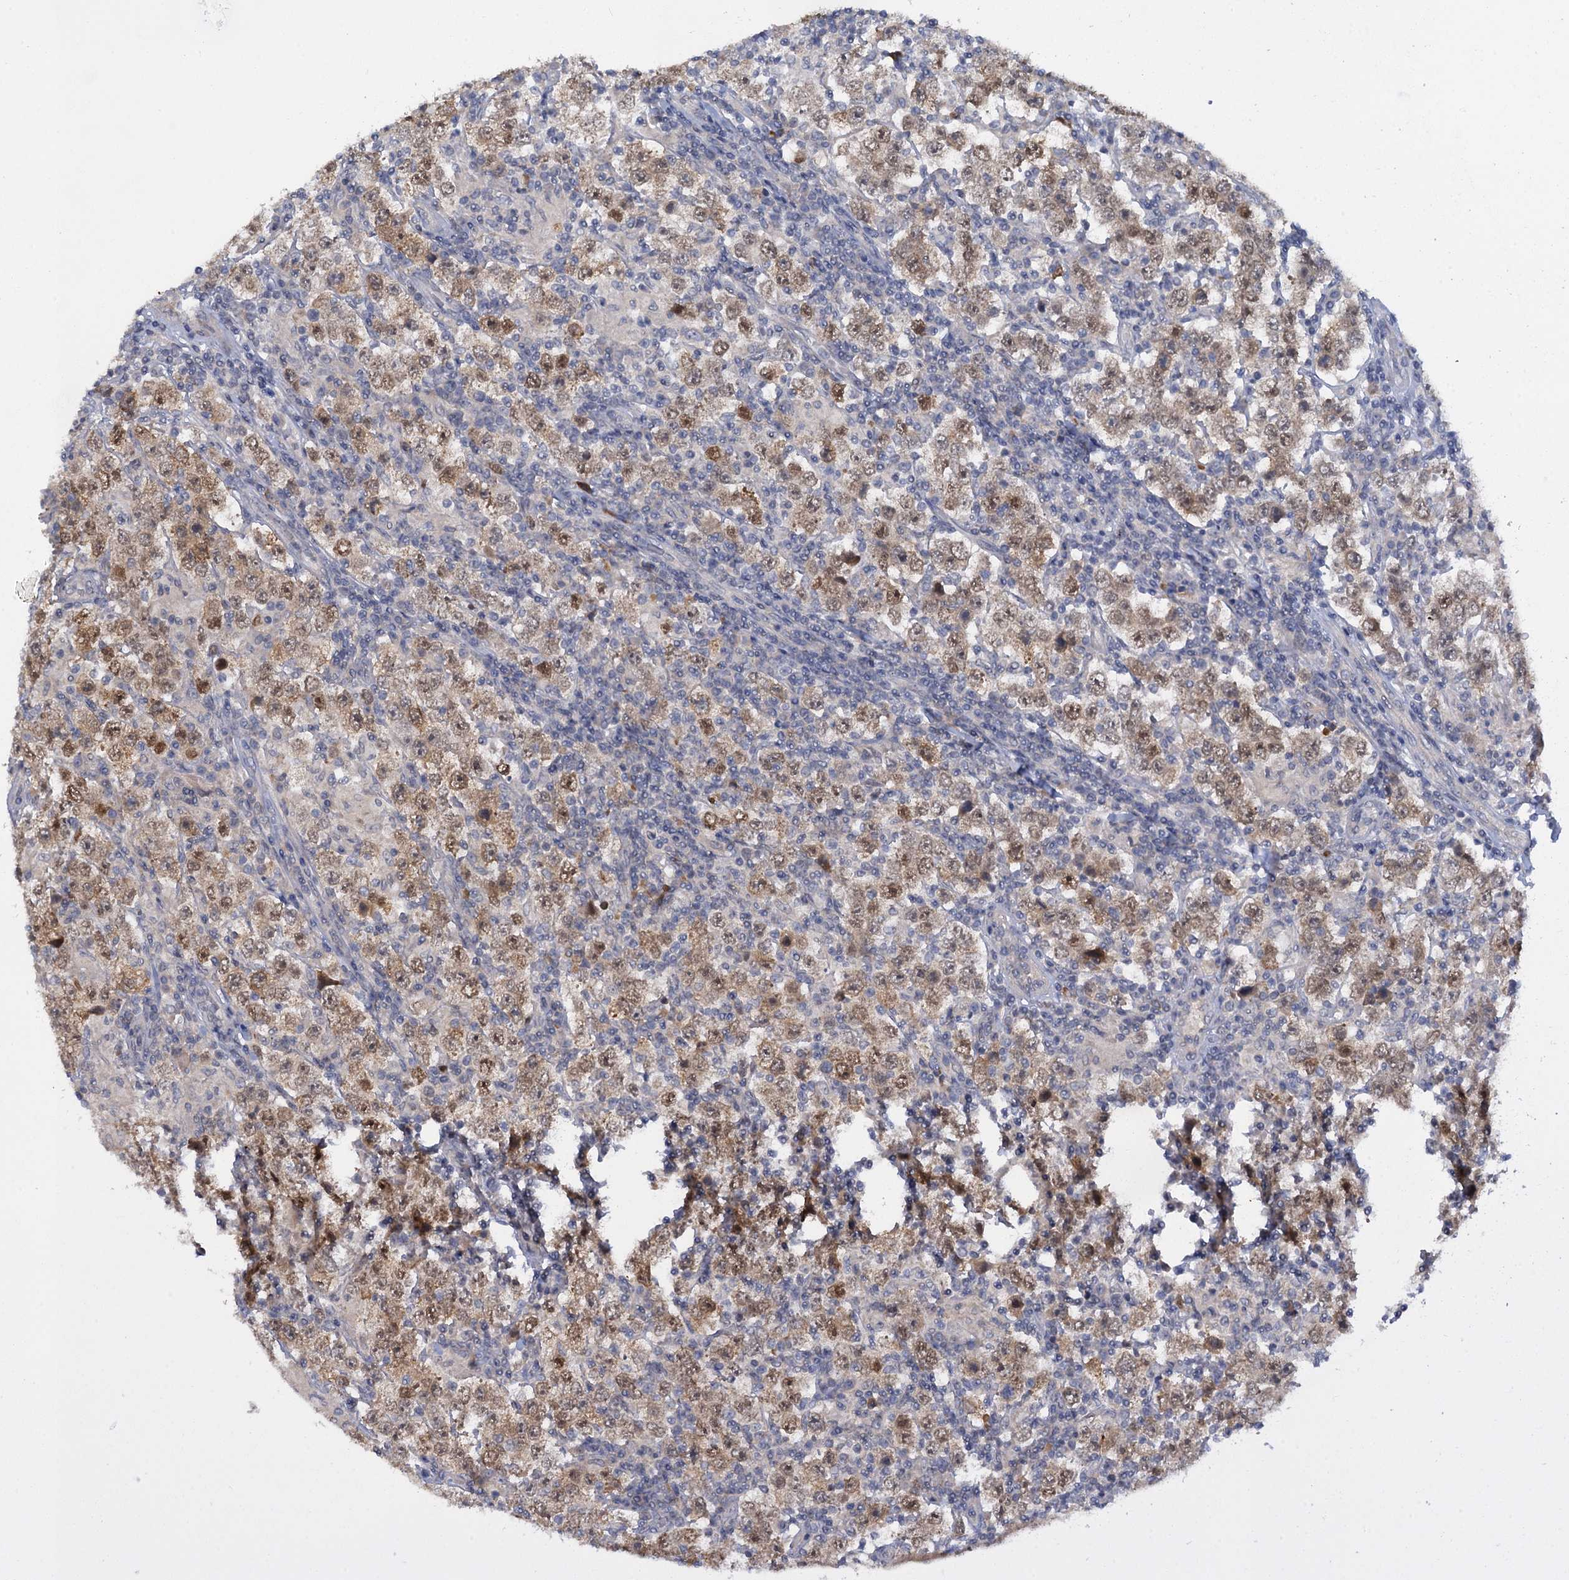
{"staining": {"intensity": "weak", "quantity": ">75%", "location": "nuclear"}, "tissue": "testis cancer", "cell_type": "Tumor cells", "image_type": "cancer", "snomed": [{"axis": "morphology", "description": "Normal tissue, NOS"}, {"axis": "morphology", "description": "Urothelial carcinoma, High grade"}, {"axis": "morphology", "description": "Seminoma, NOS"}, {"axis": "morphology", "description": "Carcinoma, Embryonal, NOS"}, {"axis": "topography", "description": "Urinary bladder"}, {"axis": "topography", "description": "Testis"}], "caption": "Immunohistochemical staining of testis cancer demonstrates low levels of weak nuclear protein positivity in about >75% of tumor cells.", "gene": "MRFAP1", "patient": {"sex": "male", "age": 41}}